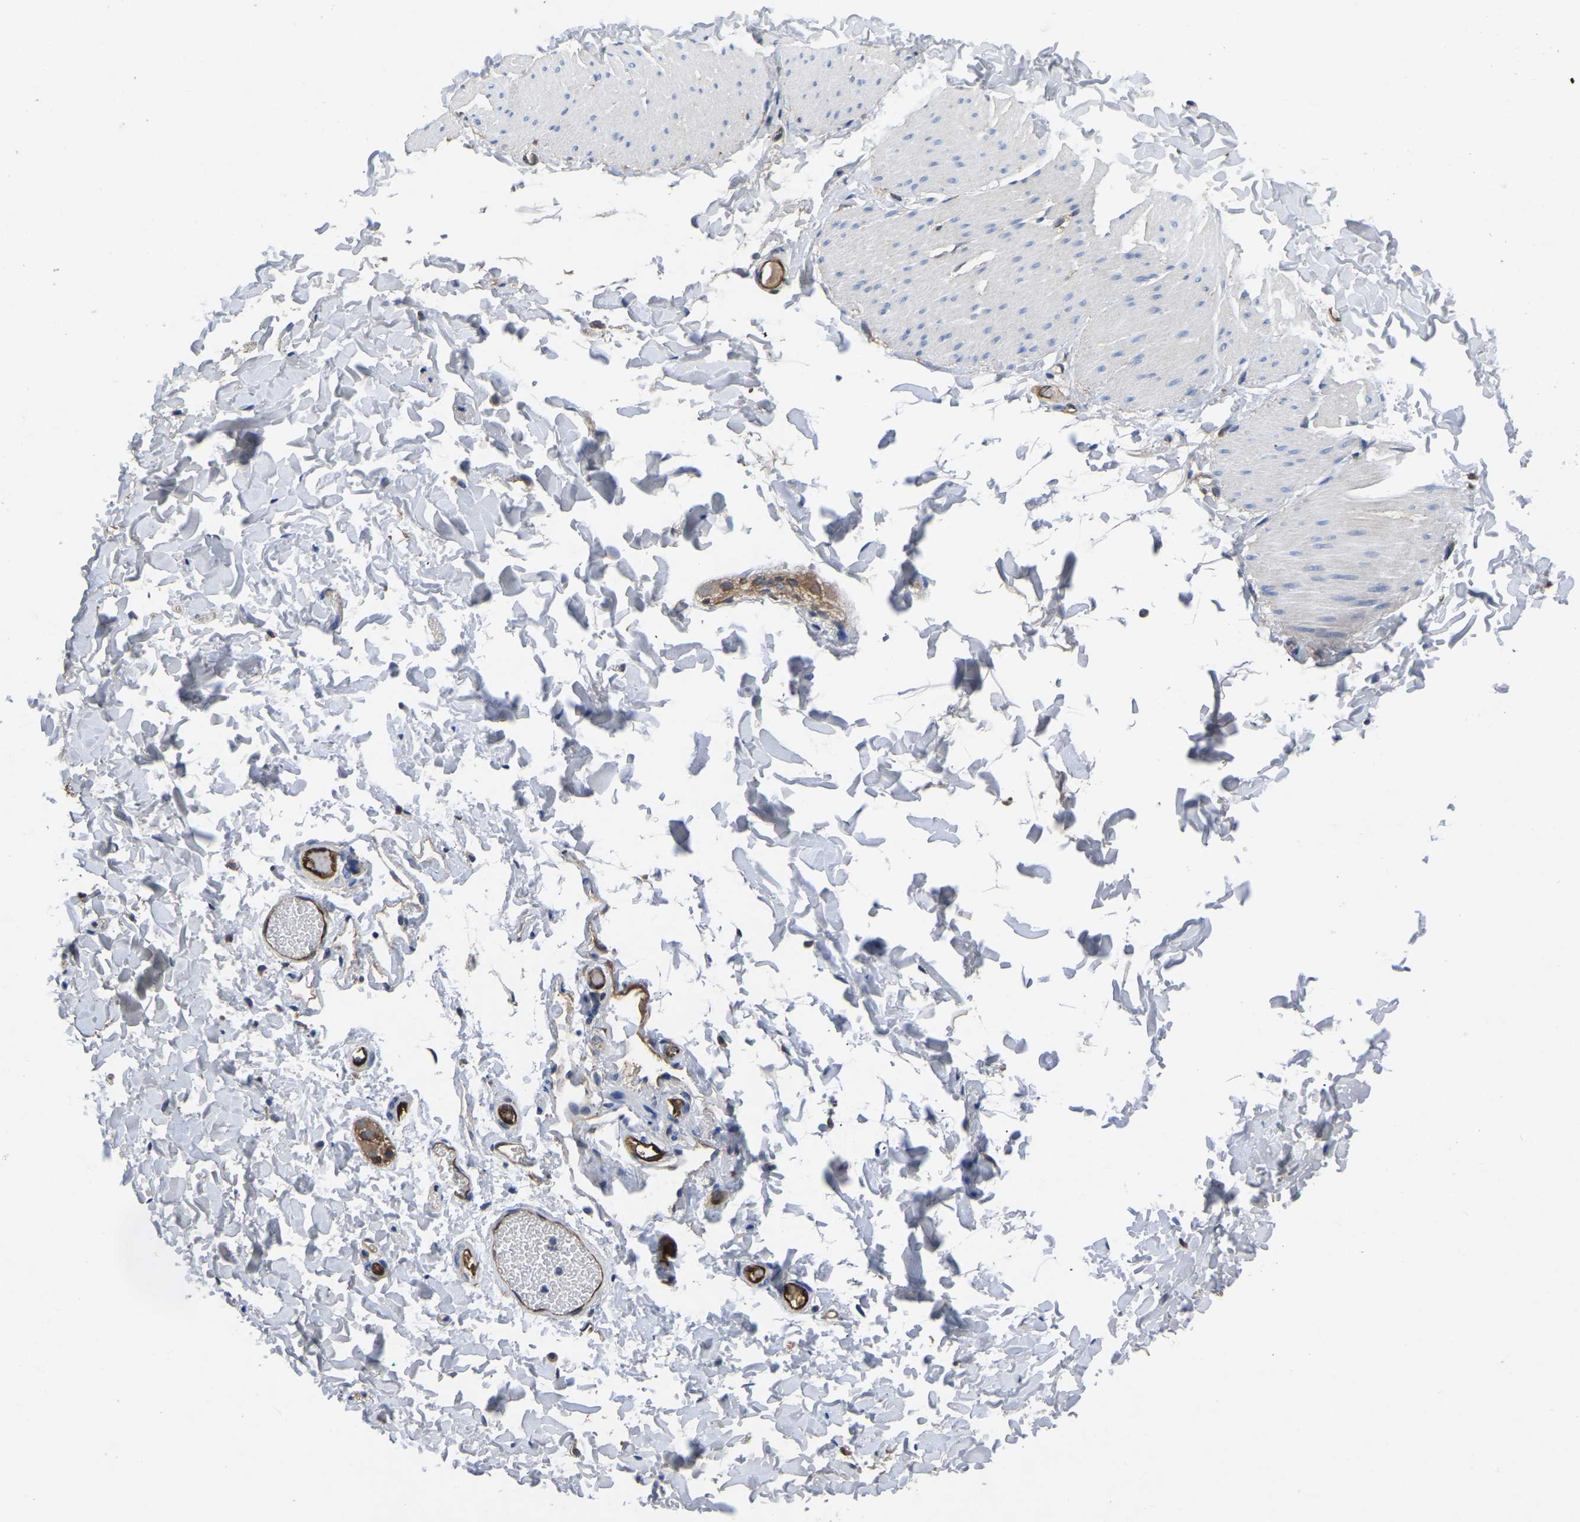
{"staining": {"intensity": "weak", "quantity": "25%-75%", "location": "cytoplasmic/membranous"}, "tissue": "smooth muscle", "cell_type": "Smooth muscle cells", "image_type": "normal", "snomed": [{"axis": "morphology", "description": "Normal tissue, NOS"}, {"axis": "topography", "description": "Smooth muscle"}, {"axis": "topography", "description": "Colon"}], "caption": "The histopathology image demonstrates a brown stain indicating the presence of a protein in the cytoplasmic/membranous of smooth muscle cells in smooth muscle. Ihc stains the protein in brown and the nuclei are stained blue.", "gene": "ATG2B", "patient": {"sex": "male", "age": 67}}